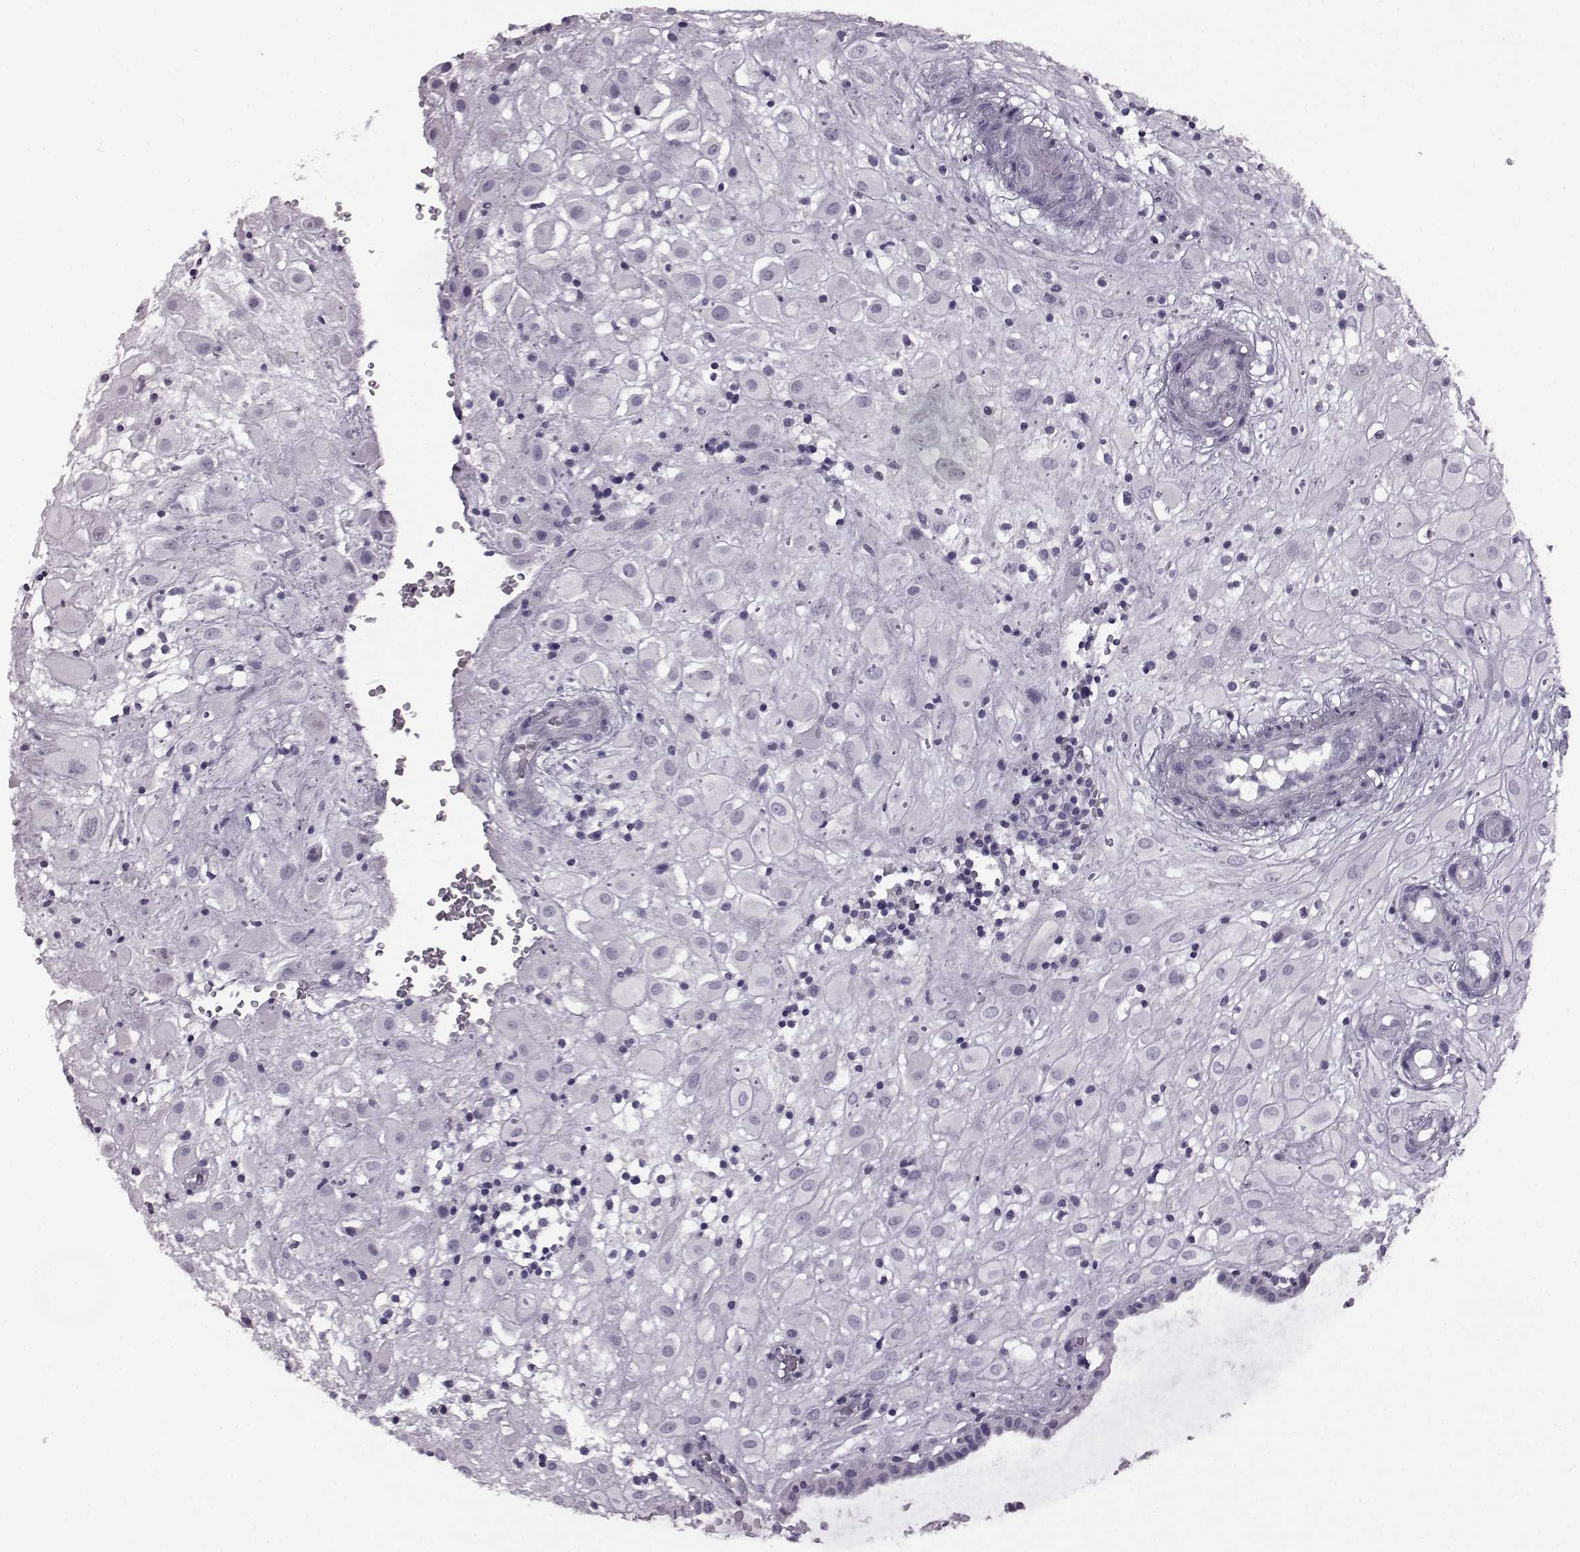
{"staining": {"intensity": "negative", "quantity": "none", "location": "none"}, "tissue": "placenta", "cell_type": "Decidual cells", "image_type": "normal", "snomed": [{"axis": "morphology", "description": "Normal tissue, NOS"}, {"axis": "topography", "description": "Placenta"}], "caption": "Immunohistochemical staining of benign placenta exhibits no significant staining in decidual cells.", "gene": "JSRP1", "patient": {"sex": "female", "age": 24}}